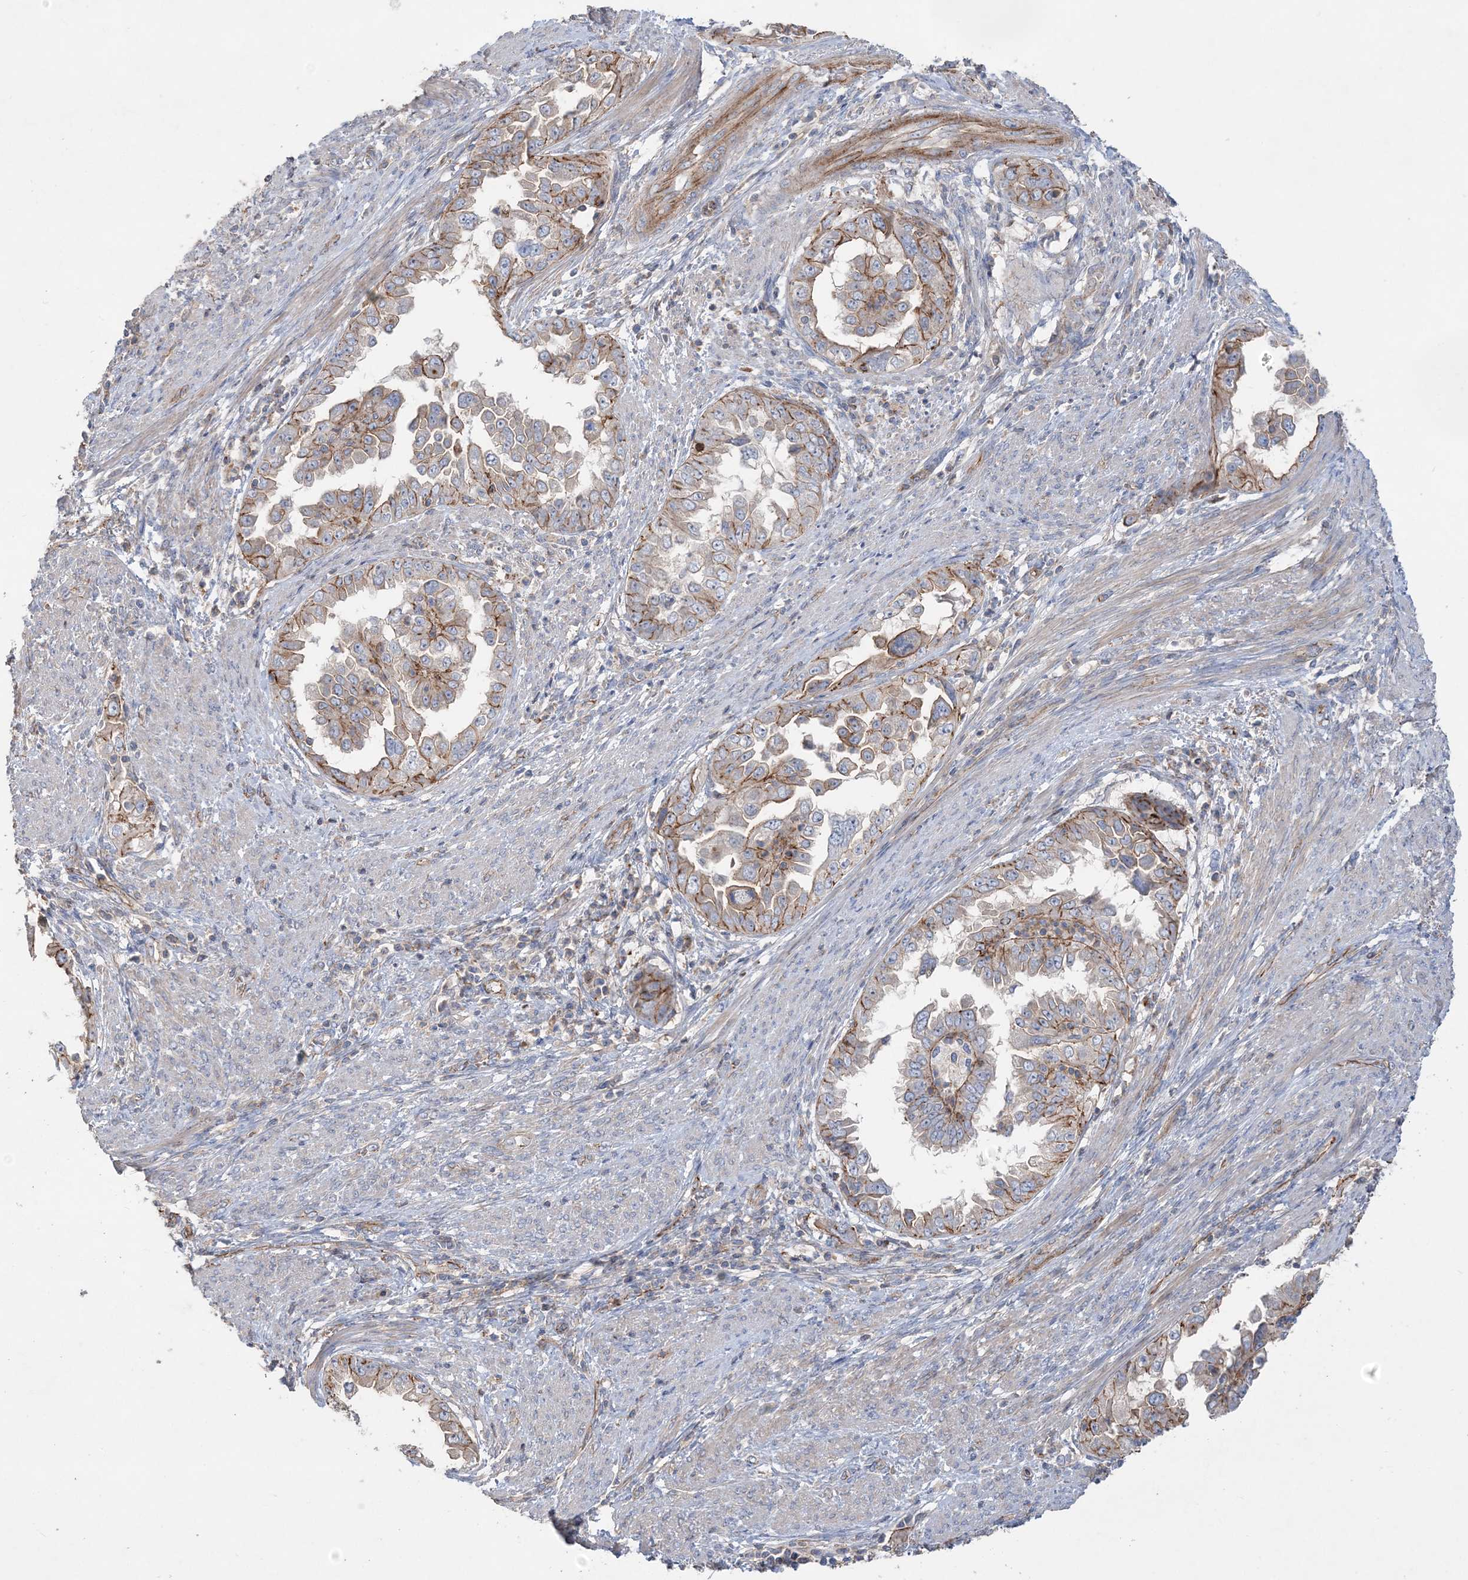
{"staining": {"intensity": "moderate", "quantity": ">75%", "location": "cytoplasmic/membranous"}, "tissue": "endometrial cancer", "cell_type": "Tumor cells", "image_type": "cancer", "snomed": [{"axis": "morphology", "description": "Adenocarcinoma, NOS"}, {"axis": "topography", "description": "Endometrium"}], "caption": "IHC micrograph of endometrial adenocarcinoma stained for a protein (brown), which shows medium levels of moderate cytoplasmic/membranous expression in approximately >75% of tumor cells.", "gene": "PIGC", "patient": {"sex": "female", "age": 85}}